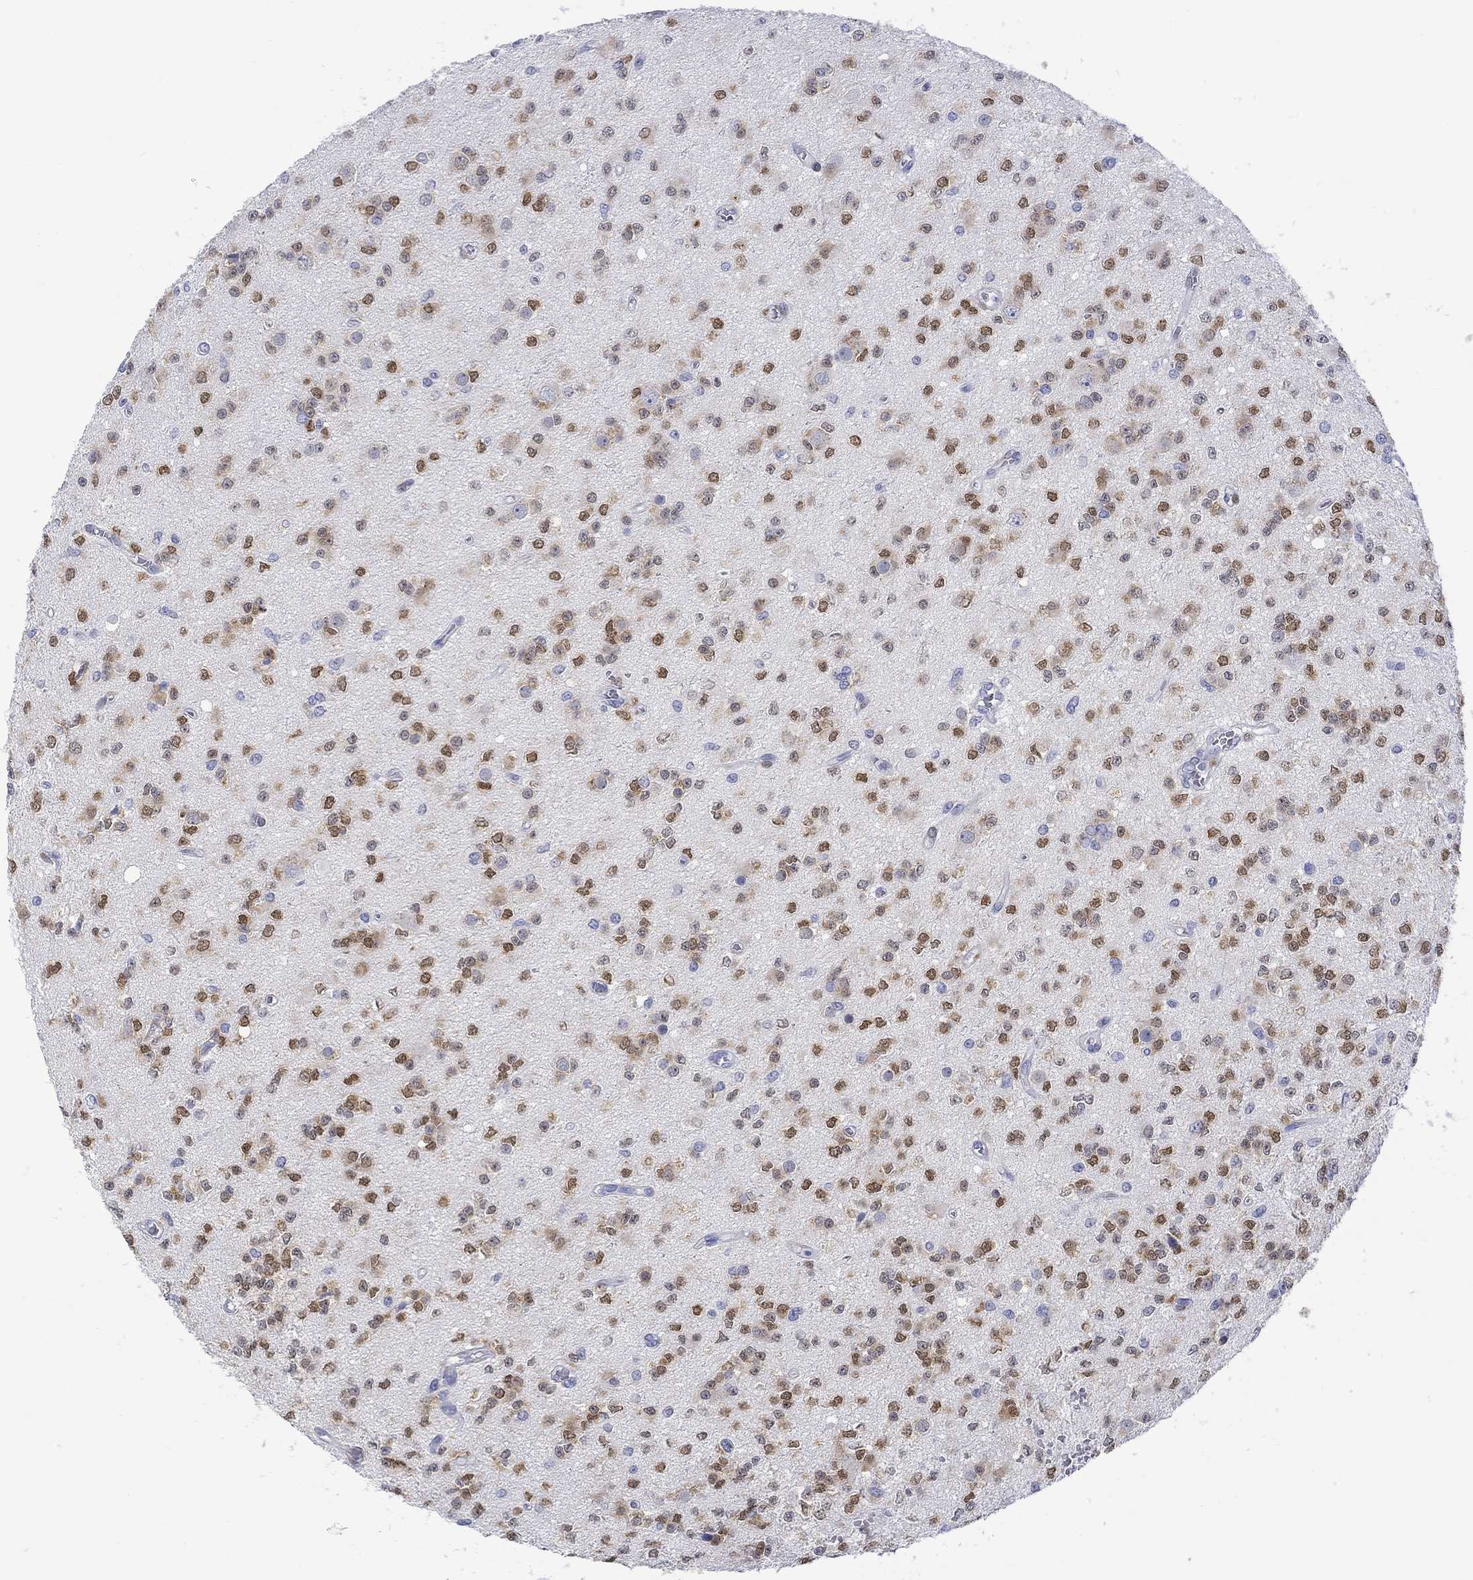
{"staining": {"intensity": "strong", "quantity": "25%-75%", "location": "nuclear"}, "tissue": "glioma", "cell_type": "Tumor cells", "image_type": "cancer", "snomed": [{"axis": "morphology", "description": "Glioma, malignant, Low grade"}, {"axis": "topography", "description": "Brain"}], "caption": "Immunohistochemistry (IHC) micrograph of human glioma stained for a protein (brown), which demonstrates high levels of strong nuclear expression in about 25%-75% of tumor cells.", "gene": "MSI1", "patient": {"sex": "female", "age": 45}}